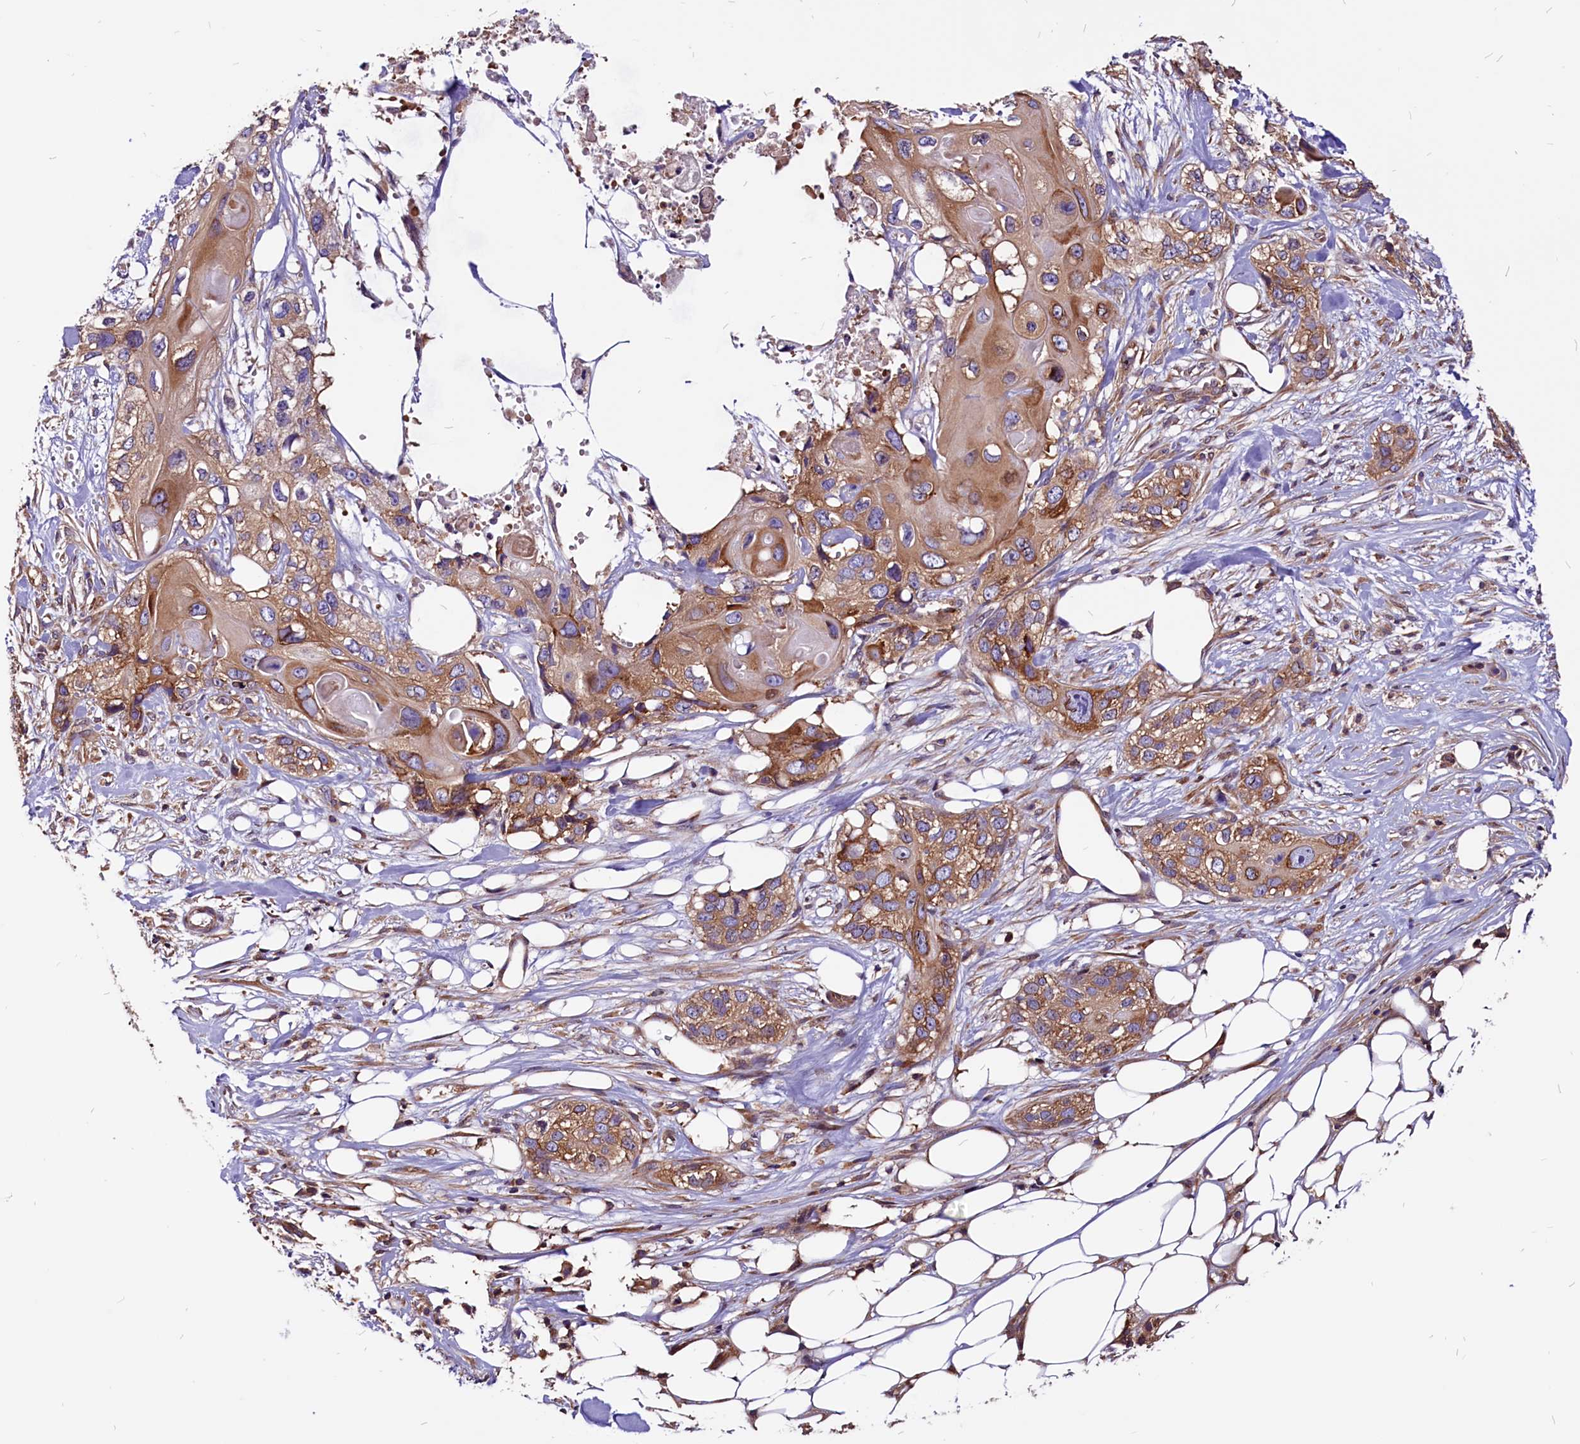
{"staining": {"intensity": "moderate", "quantity": ">75%", "location": "cytoplasmic/membranous"}, "tissue": "skin cancer", "cell_type": "Tumor cells", "image_type": "cancer", "snomed": [{"axis": "morphology", "description": "Normal tissue, NOS"}, {"axis": "morphology", "description": "Squamous cell carcinoma, NOS"}, {"axis": "topography", "description": "Skin"}], "caption": "A medium amount of moderate cytoplasmic/membranous expression is present in approximately >75% of tumor cells in squamous cell carcinoma (skin) tissue.", "gene": "EIF3G", "patient": {"sex": "male", "age": 72}}